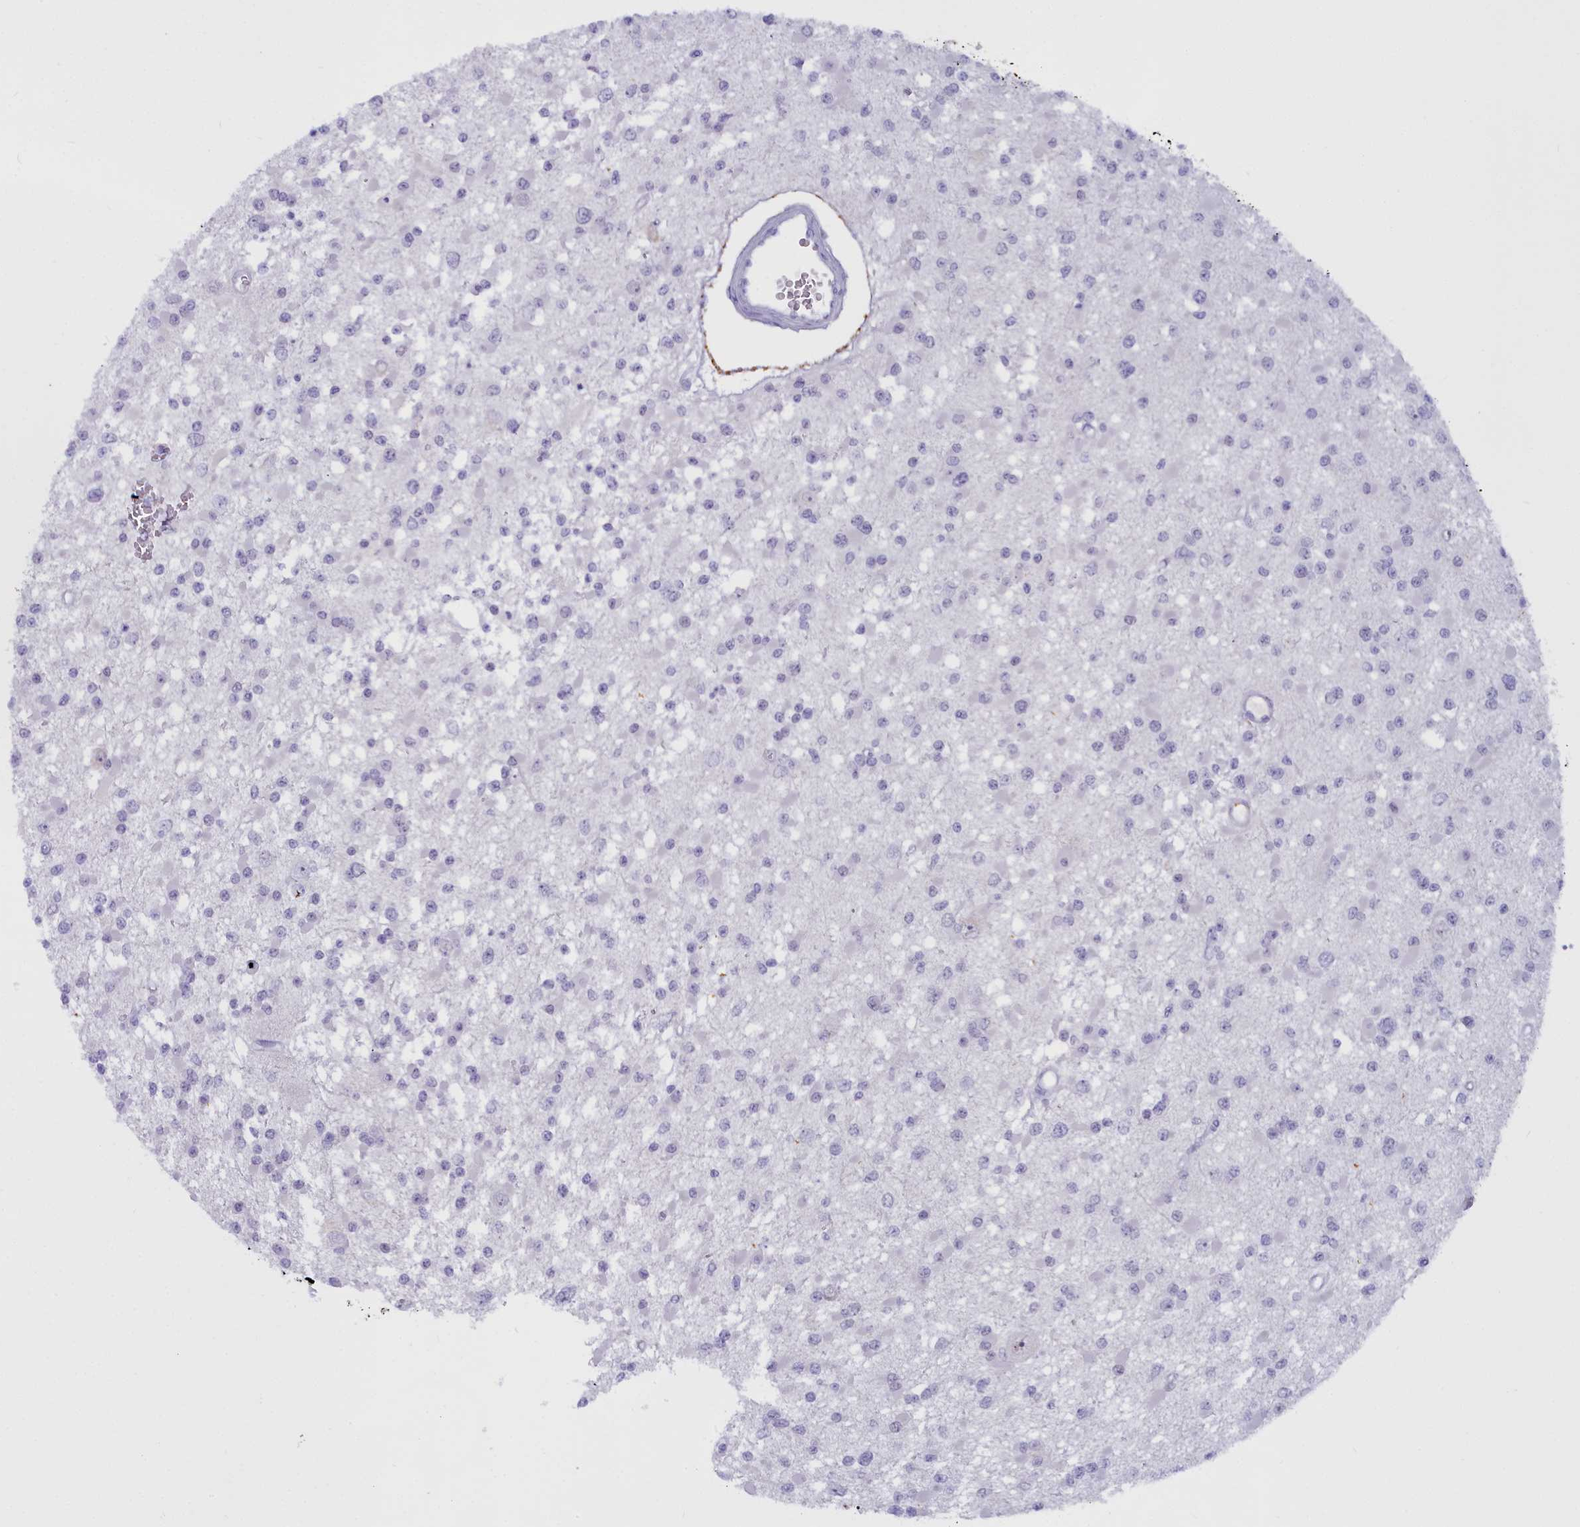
{"staining": {"intensity": "negative", "quantity": "none", "location": "none"}, "tissue": "glioma", "cell_type": "Tumor cells", "image_type": "cancer", "snomed": [{"axis": "morphology", "description": "Glioma, malignant, Low grade"}, {"axis": "topography", "description": "Brain"}], "caption": "Protein analysis of glioma exhibits no significant positivity in tumor cells. Nuclei are stained in blue.", "gene": "OSTN", "patient": {"sex": "female", "age": 22}}